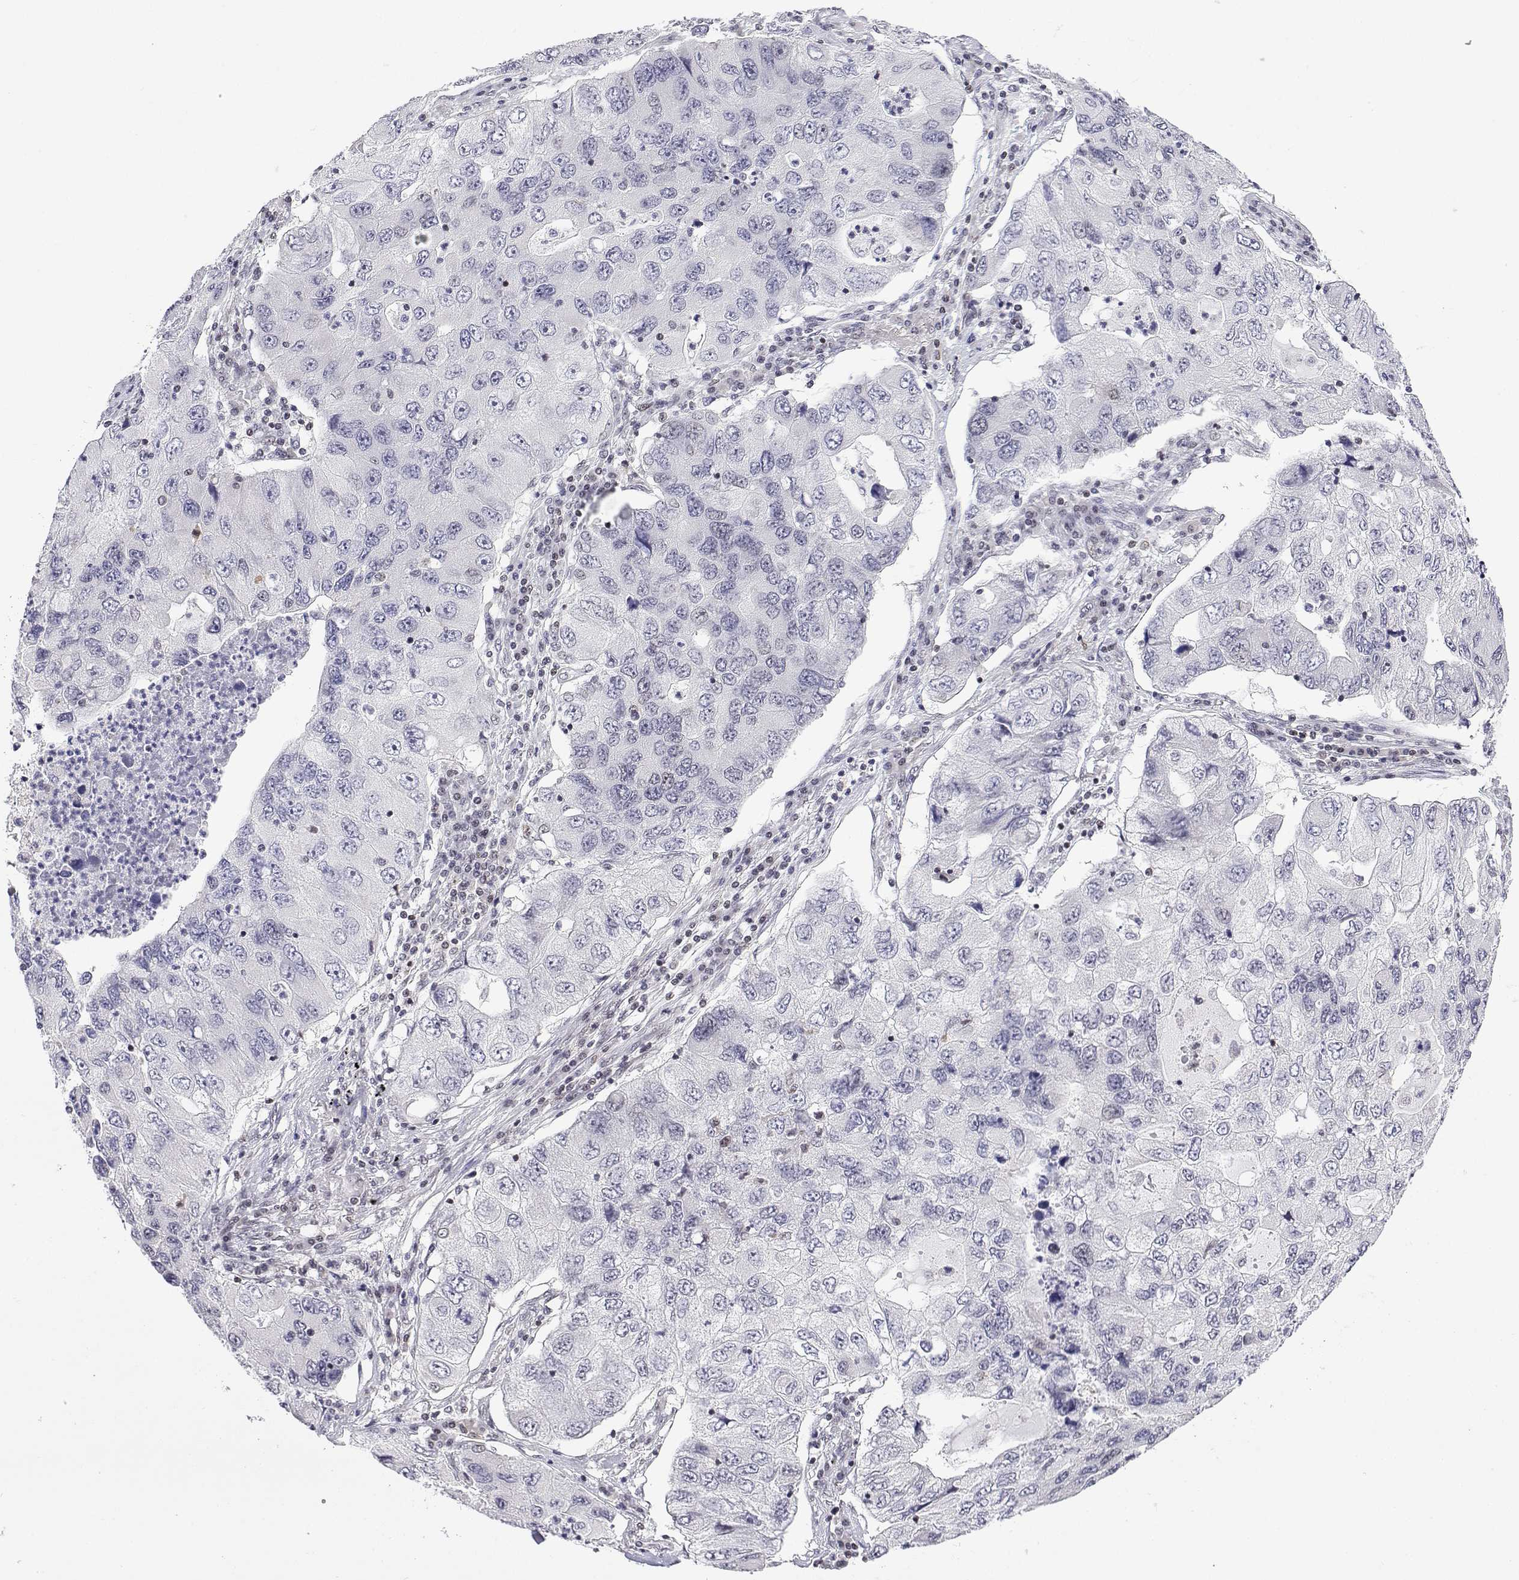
{"staining": {"intensity": "negative", "quantity": "none", "location": "none"}, "tissue": "lung cancer", "cell_type": "Tumor cells", "image_type": "cancer", "snomed": [{"axis": "morphology", "description": "Adenocarcinoma, NOS"}, {"axis": "morphology", "description": "Adenocarcinoma, metastatic, NOS"}, {"axis": "topography", "description": "Lymph node"}, {"axis": "topography", "description": "Lung"}], "caption": "IHC photomicrograph of neoplastic tissue: lung cancer stained with DAB (3,3'-diaminobenzidine) exhibits no significant protein positivity in tumor cells. (Immunohistochemistry (ihc), brightfield microscopy, high magnification).", "gene": "XPC", "patient": {"sex": "female", "age": 54}}